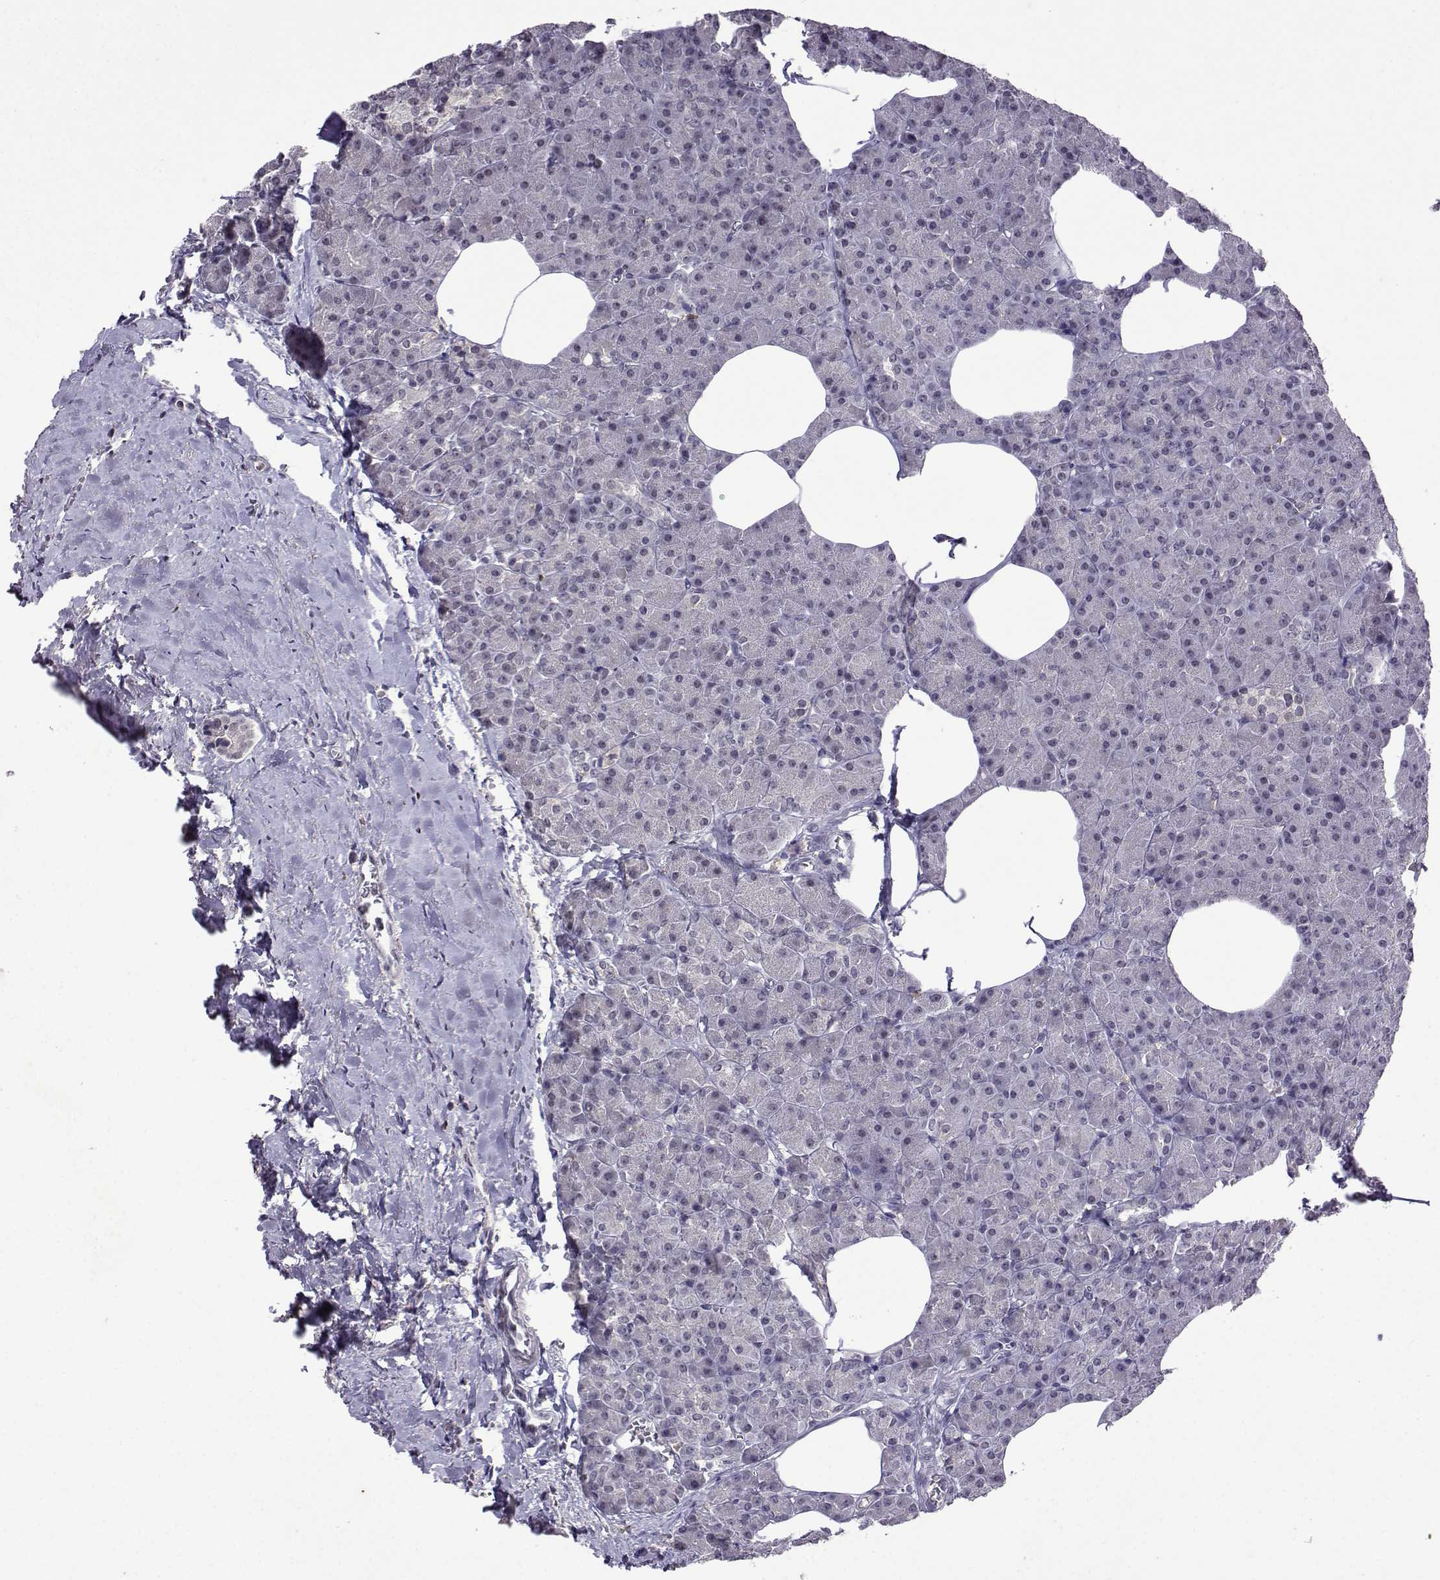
{"staining": {"intensity": "weak", "quantity": "<25%", "location": "nuclear"}, "tissue": "pancreas", "cell_type": "Exocrine glandular cells", "image_type": "normal", "snomed": [{"axis": "morphology", "description": "Normal tissue, NOS"}, {"axis": "topography", "description": "Pancreas"}], "caption": "Image shows no protein expression in exocrine glandular cells of unremarkable pancreas. (DAB (3,3'-diaminobenzidine) immunohistochemistry (IHC) visualized using brightfield microscopy, high magnification).", "gene": "CCL28", "patient": {"sex": "female", "age": 45}}